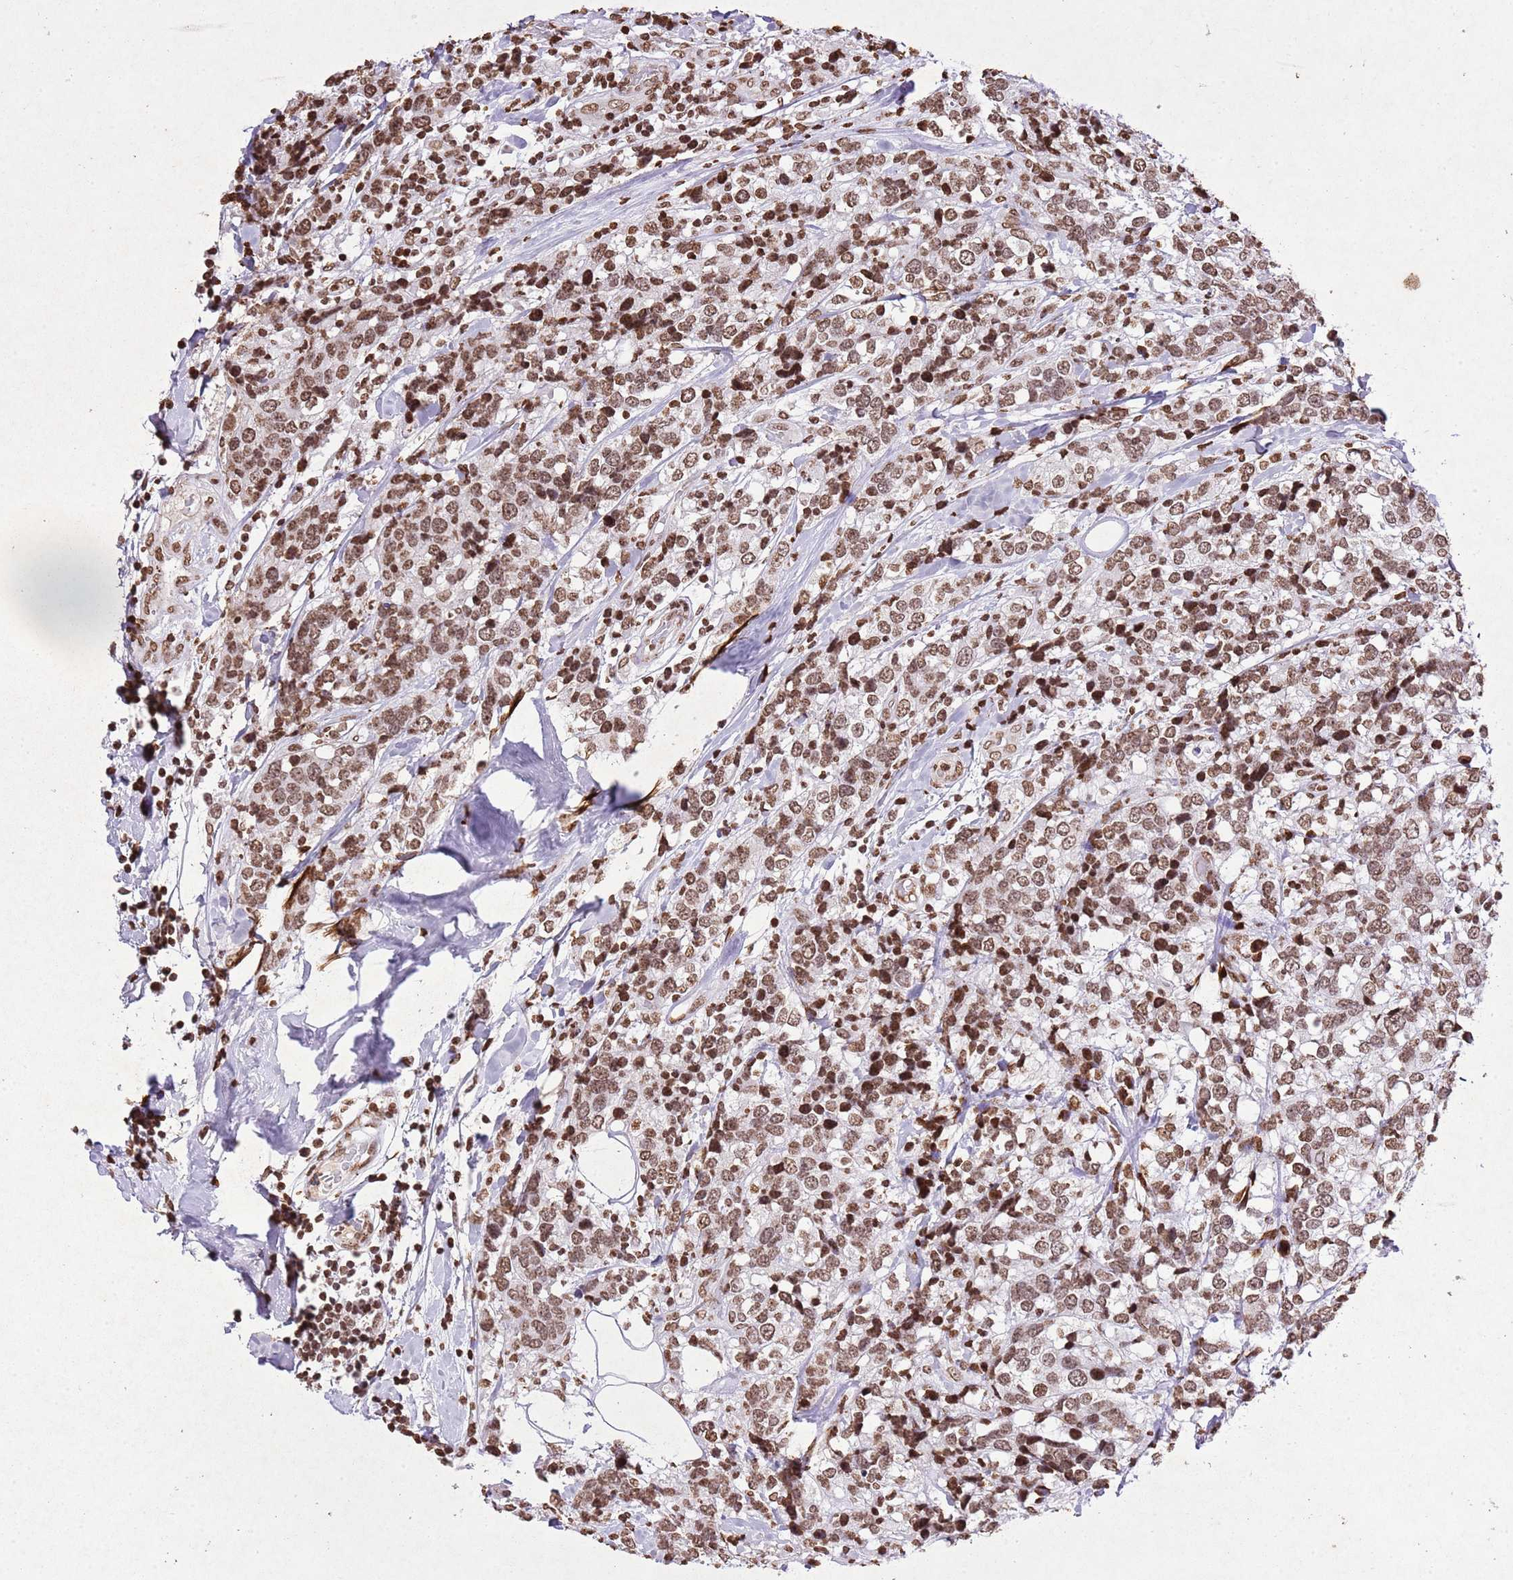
{"staining": {"intensity": "moderate", "quantity": ">75%", "location": "nuclear"}, "tissue": "breast cancer", "cell_type": "Tumor cells", "image_type": "cancer", "snomed": [{"axis": "morphology", "description": "Lobular carcinoma"}, {"axis": "topography", "description": "Breast"}], "caption": "The image displays immunohistochemical staining of breast lobular carcinoma. There is moderate nuclear staining is appreciated in about >75% of tumor cells.", "gene": "BMAL1", "patient": {"sex": "female", "age": 59}}